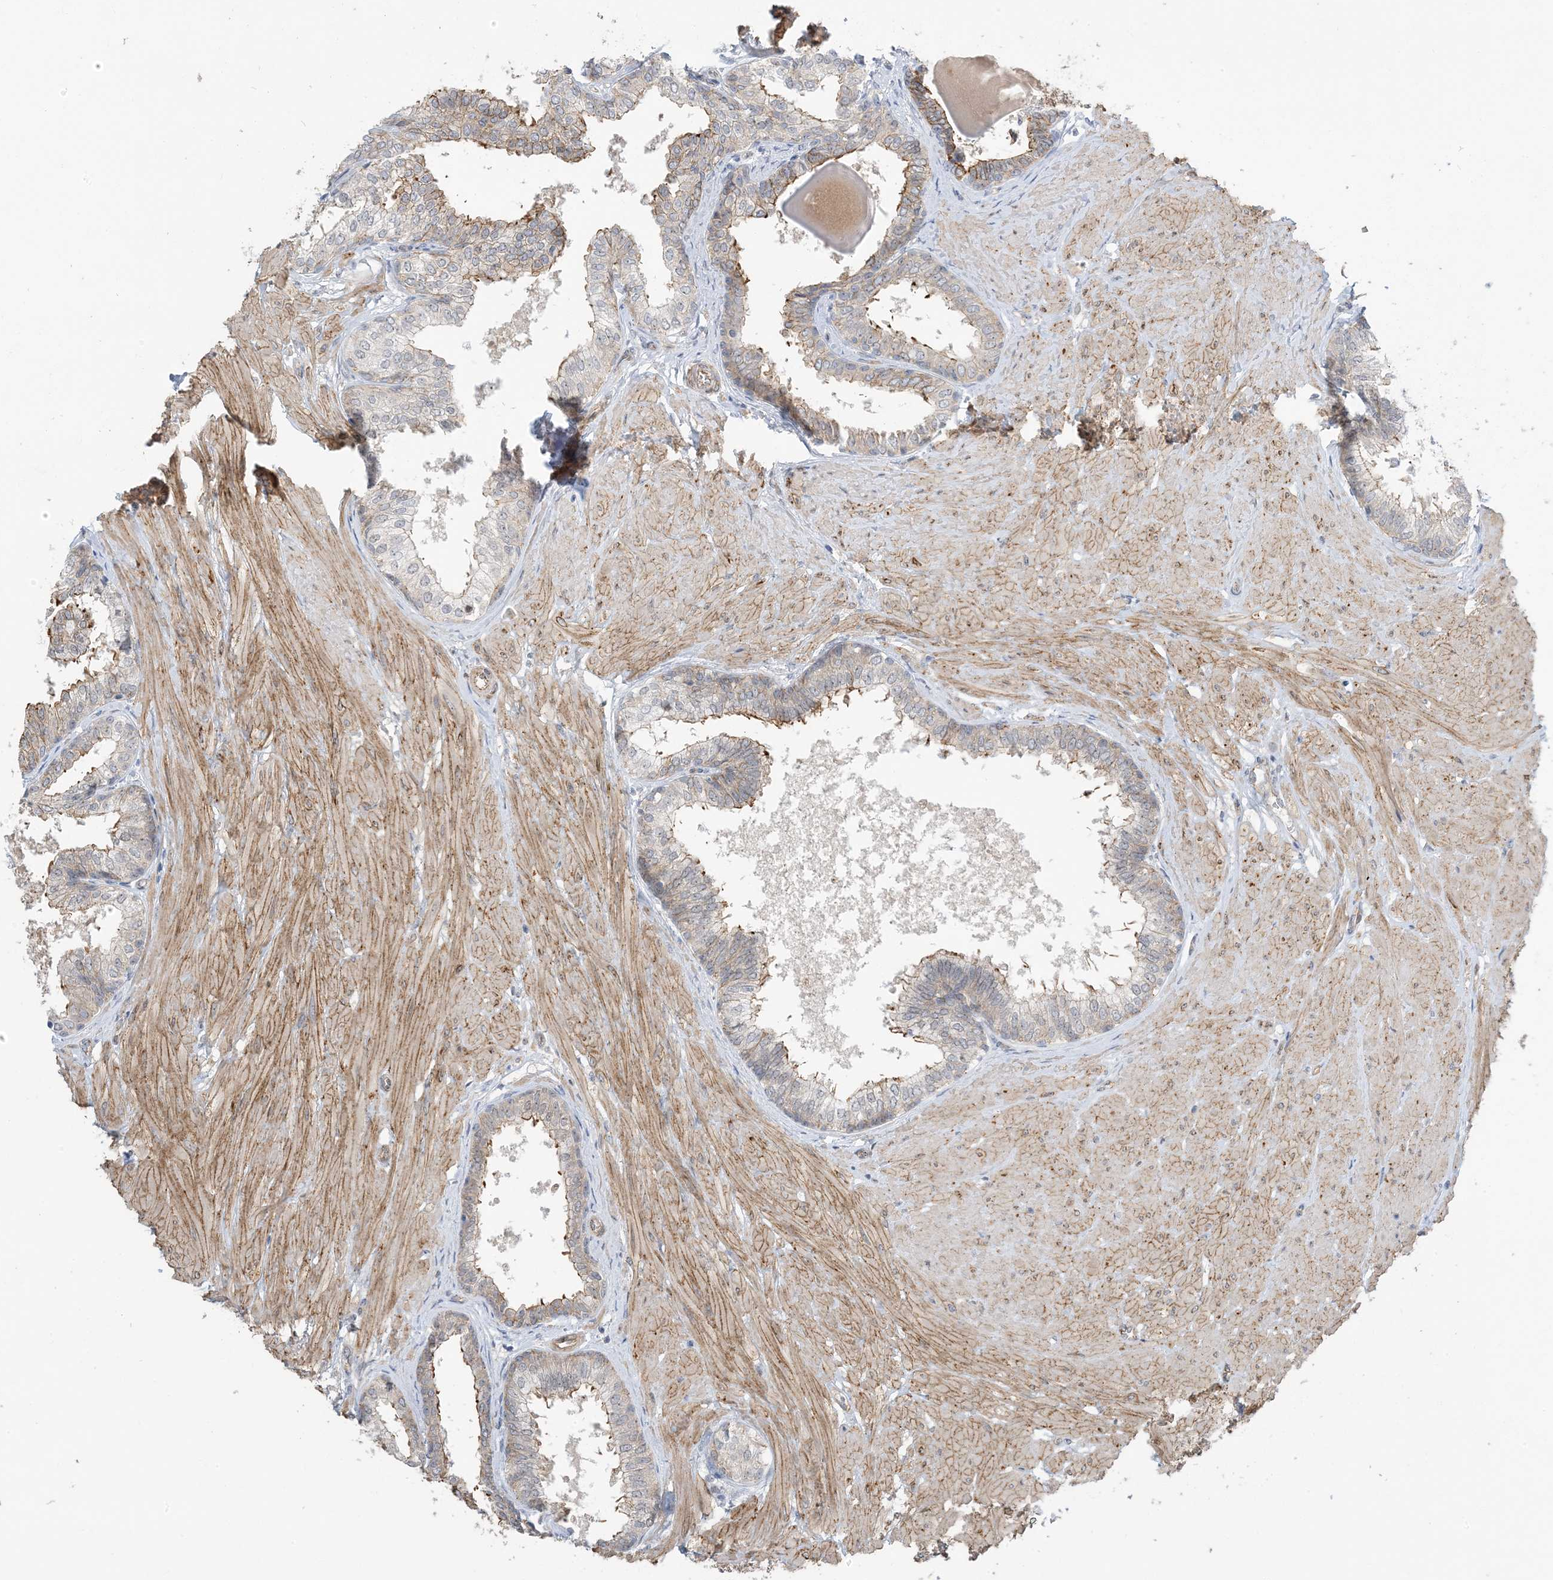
{"staining": {"intensity": "moderate", "quantity": ">75%", "location": "cytoplasmic/membranous"}, "tissue": "prostate", "cell_type": "Glandular cells", "image_type": "normal", "snomed": [{"axis": "morphology", "description": "Normal tissue, NOS"}, {"axis": "topography", "description": "Prostate"}], "caption": "There is medium levels of moderate cytoplasmic/membranous staining in glandular cells of benign prostate, as demonstrated by immunohistochemical staining (brown color).", "gene": "IL36B", "patient": {"sex": "male", "age": 48}}